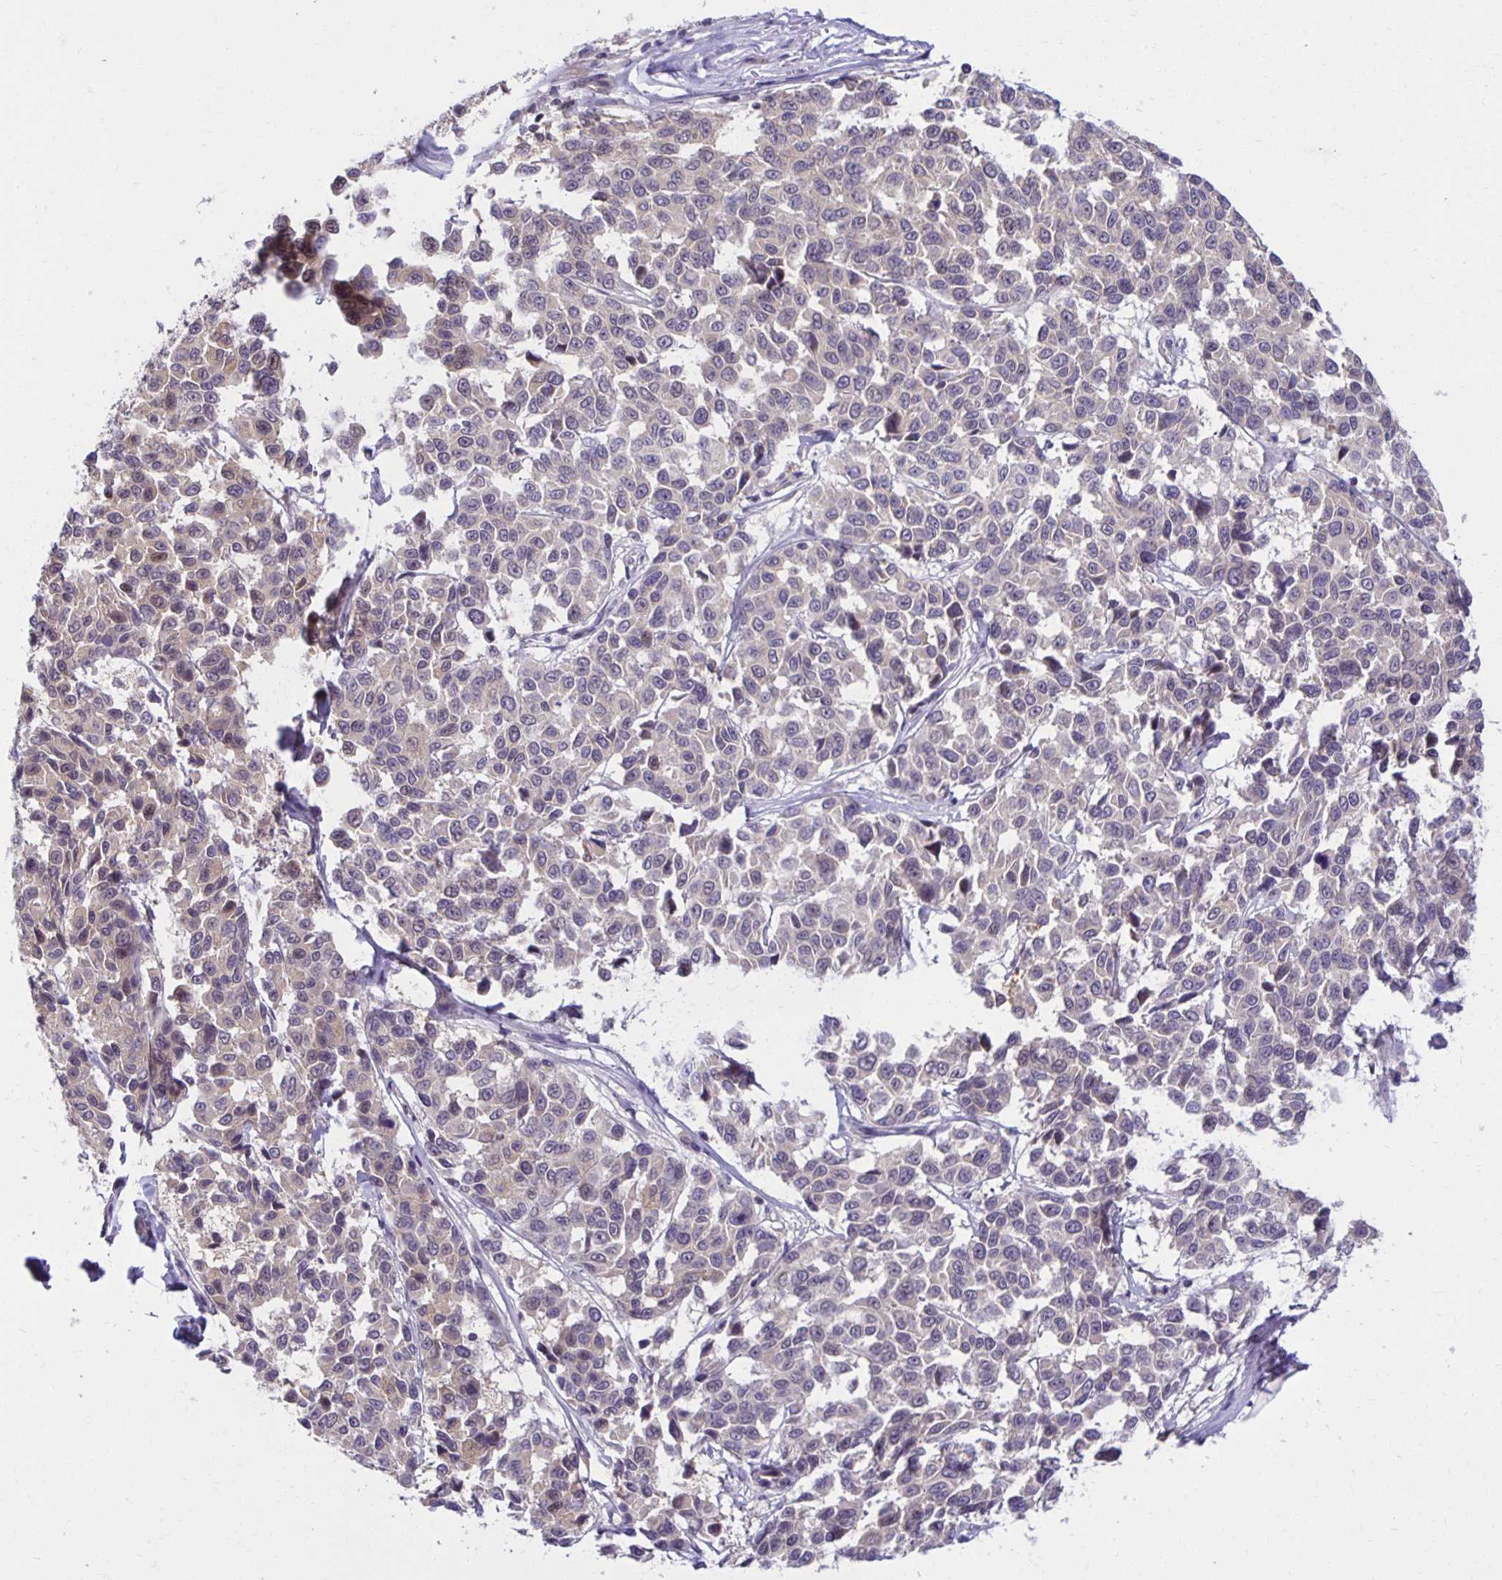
{"staining": {"intensity": "weak", "quantity": "<25%", "location": "cytoplasmic/membranous"}, "tissue": "melanoma", "cell_type": "Tumor cells", "image_type": "cancer", "snomed": [{"axis": "morphology", "description": "Malignant melanoma, NOS"}, {"axis": "topography", "description": "Skin"}], "caption": "Human malignant melanoma stained for a protein using immunohistochemistry demonstrates no positivity in tumor cells.", "gene": "MIEN1", "patient": {"sex": "female", "age": 66}}